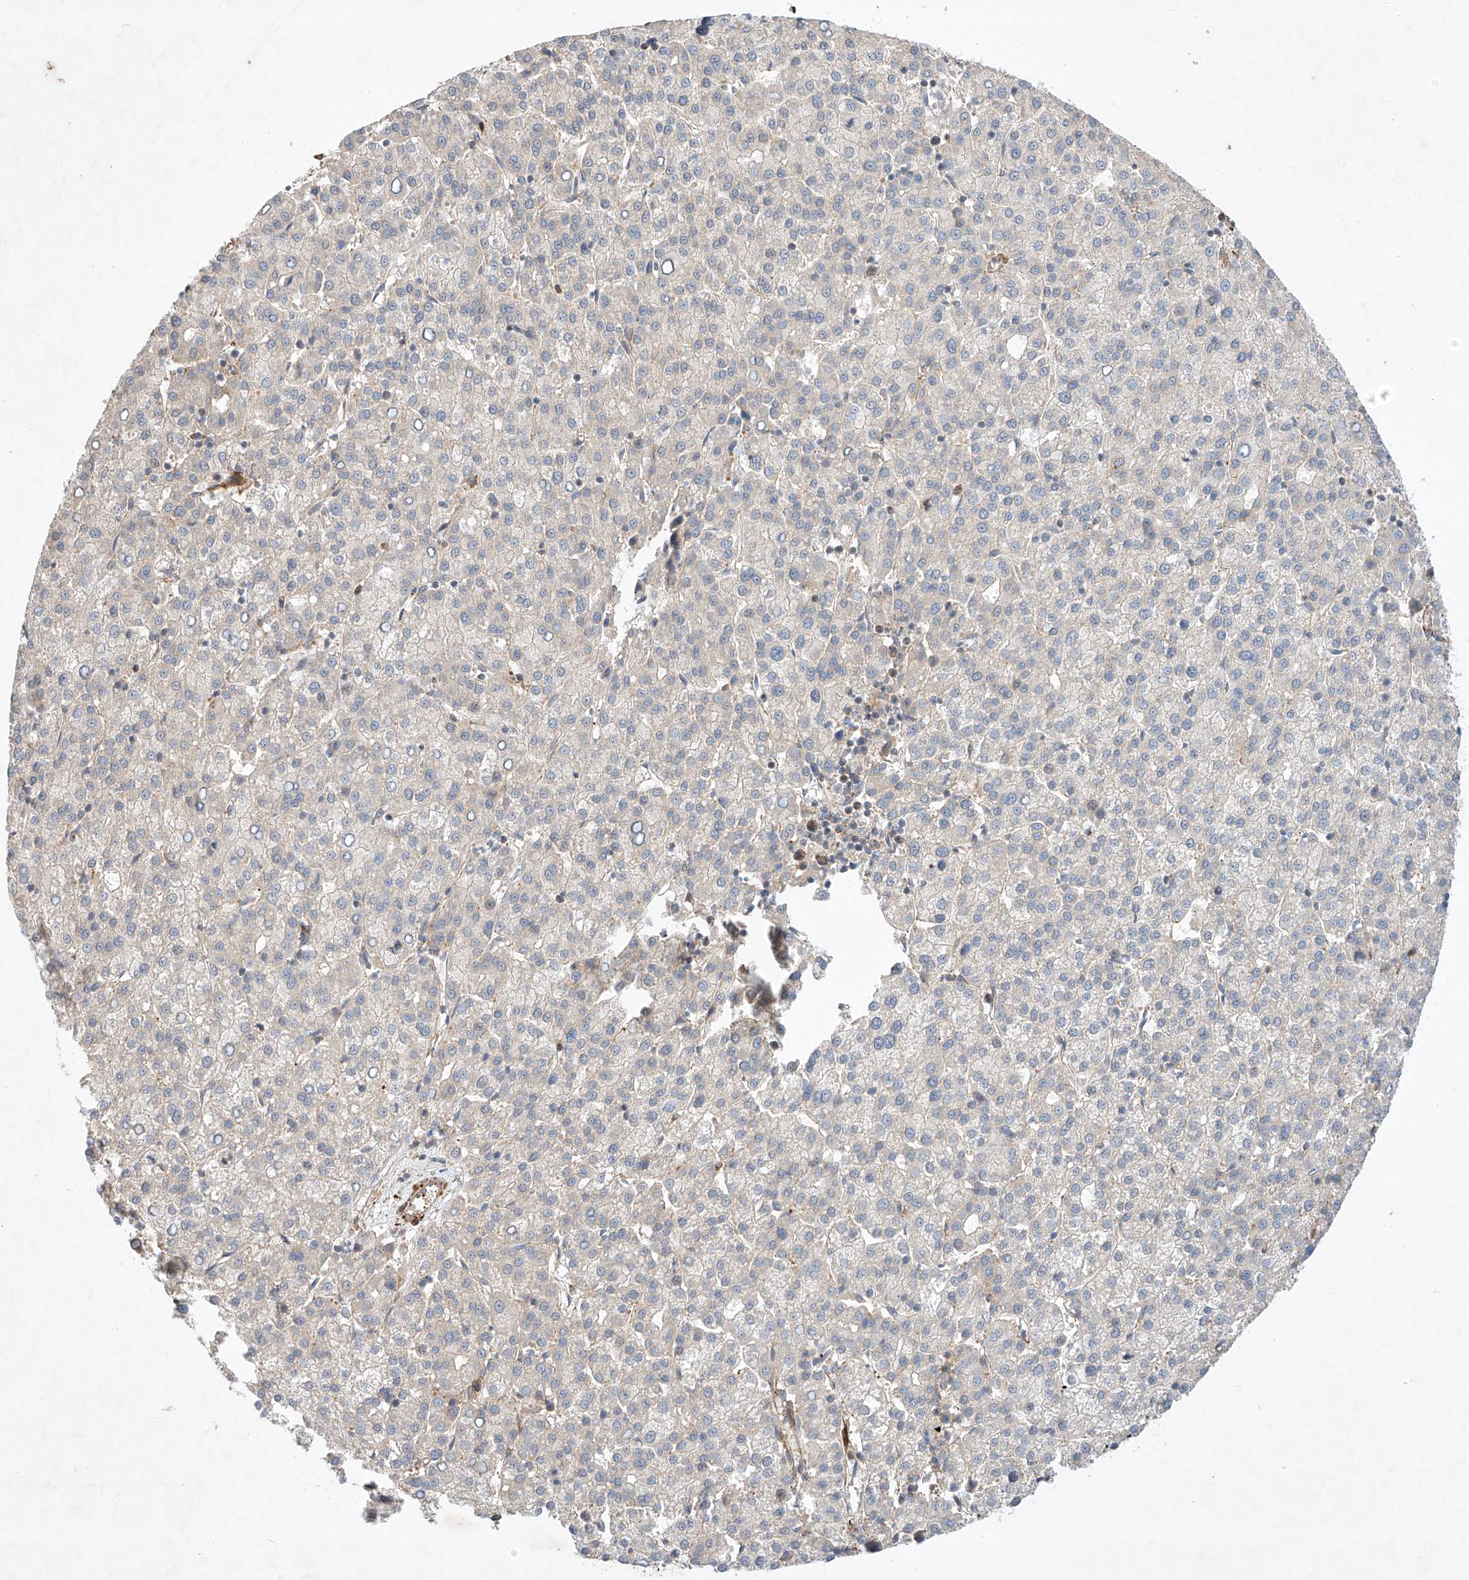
{"staining": {"intensity": "negative", "quantity": "none", "location": "none"}, "tissue": "liver cancer", "cell_type": "Tumor cells", "image_type": "cancer", "snomed": [{"axis": "morphology", "description": "Carcinoma, Hepatocellular, NOS"}, {"axis": "topography", "description": "Liver"}], "caption": "DAB (3,3'-diaminobenzidine) immunohistochemical staining of human liver hepatocellular carcinoma exhibits no significant positivity in tumor cells.", "gene": "ARHGAP33", "patient": {"sex": "female", "age": 58}}